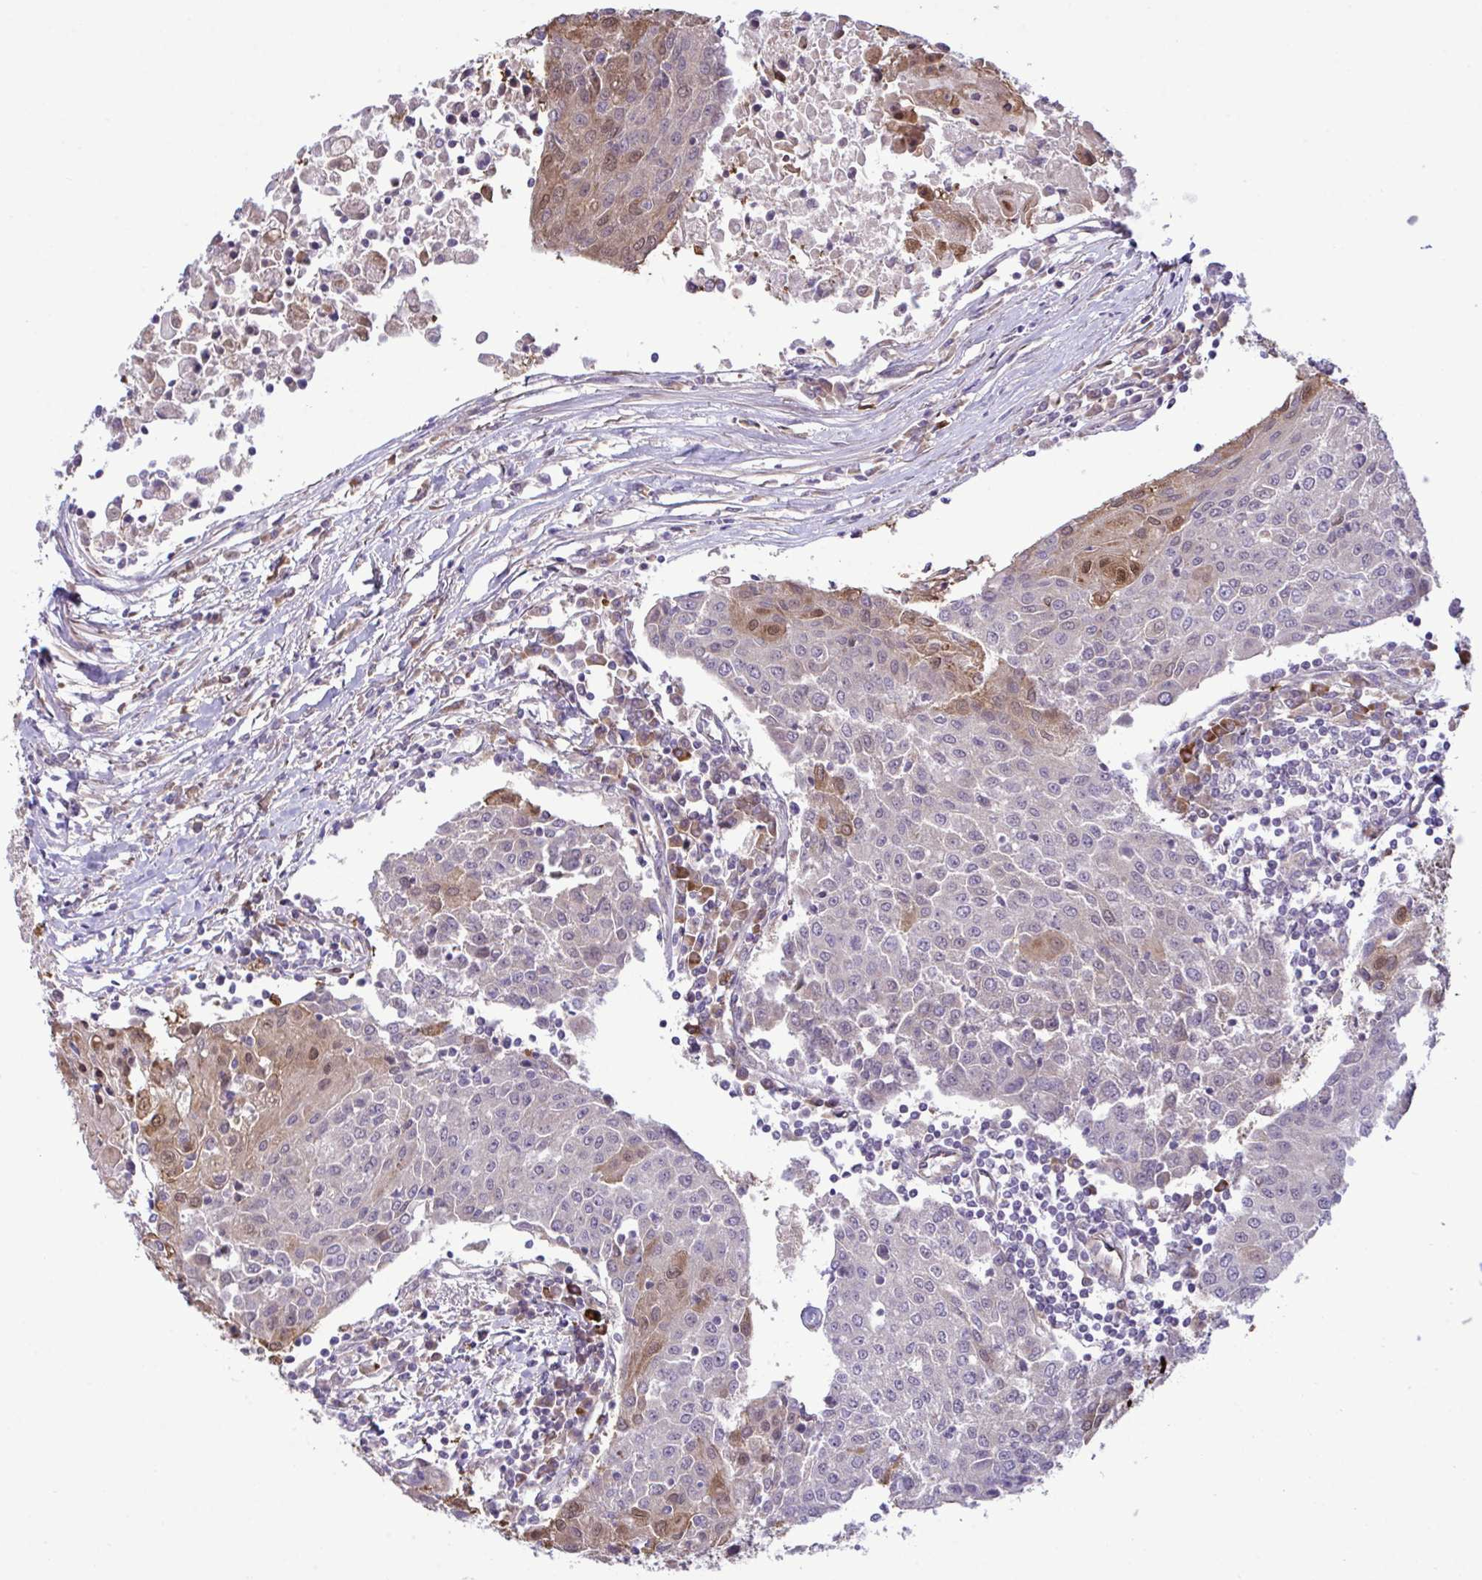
{"staining": {"intensity": "moderate", "quantity": "<25%", "location": "cytoplasmic/membranous,nuclear"}, "tissue": "urothelial cancer", "cell_type": "Tumor cells", "image_type": "cancer", "snomed": [{"axis": "morphology", "description": "Urothelial carcinoma, High grade"}, {"axis": "topography", "description": "Urinary bladder"}], "caption": "Urothelial cancer tissue demonstrates moderate cytoplasmic/membranous and nuclear positivity in about <25% of tumor cells, visualized by immunohistochemistry.", "gene": "CMPK1", "patient": {"sex": "female", "age": 85}}